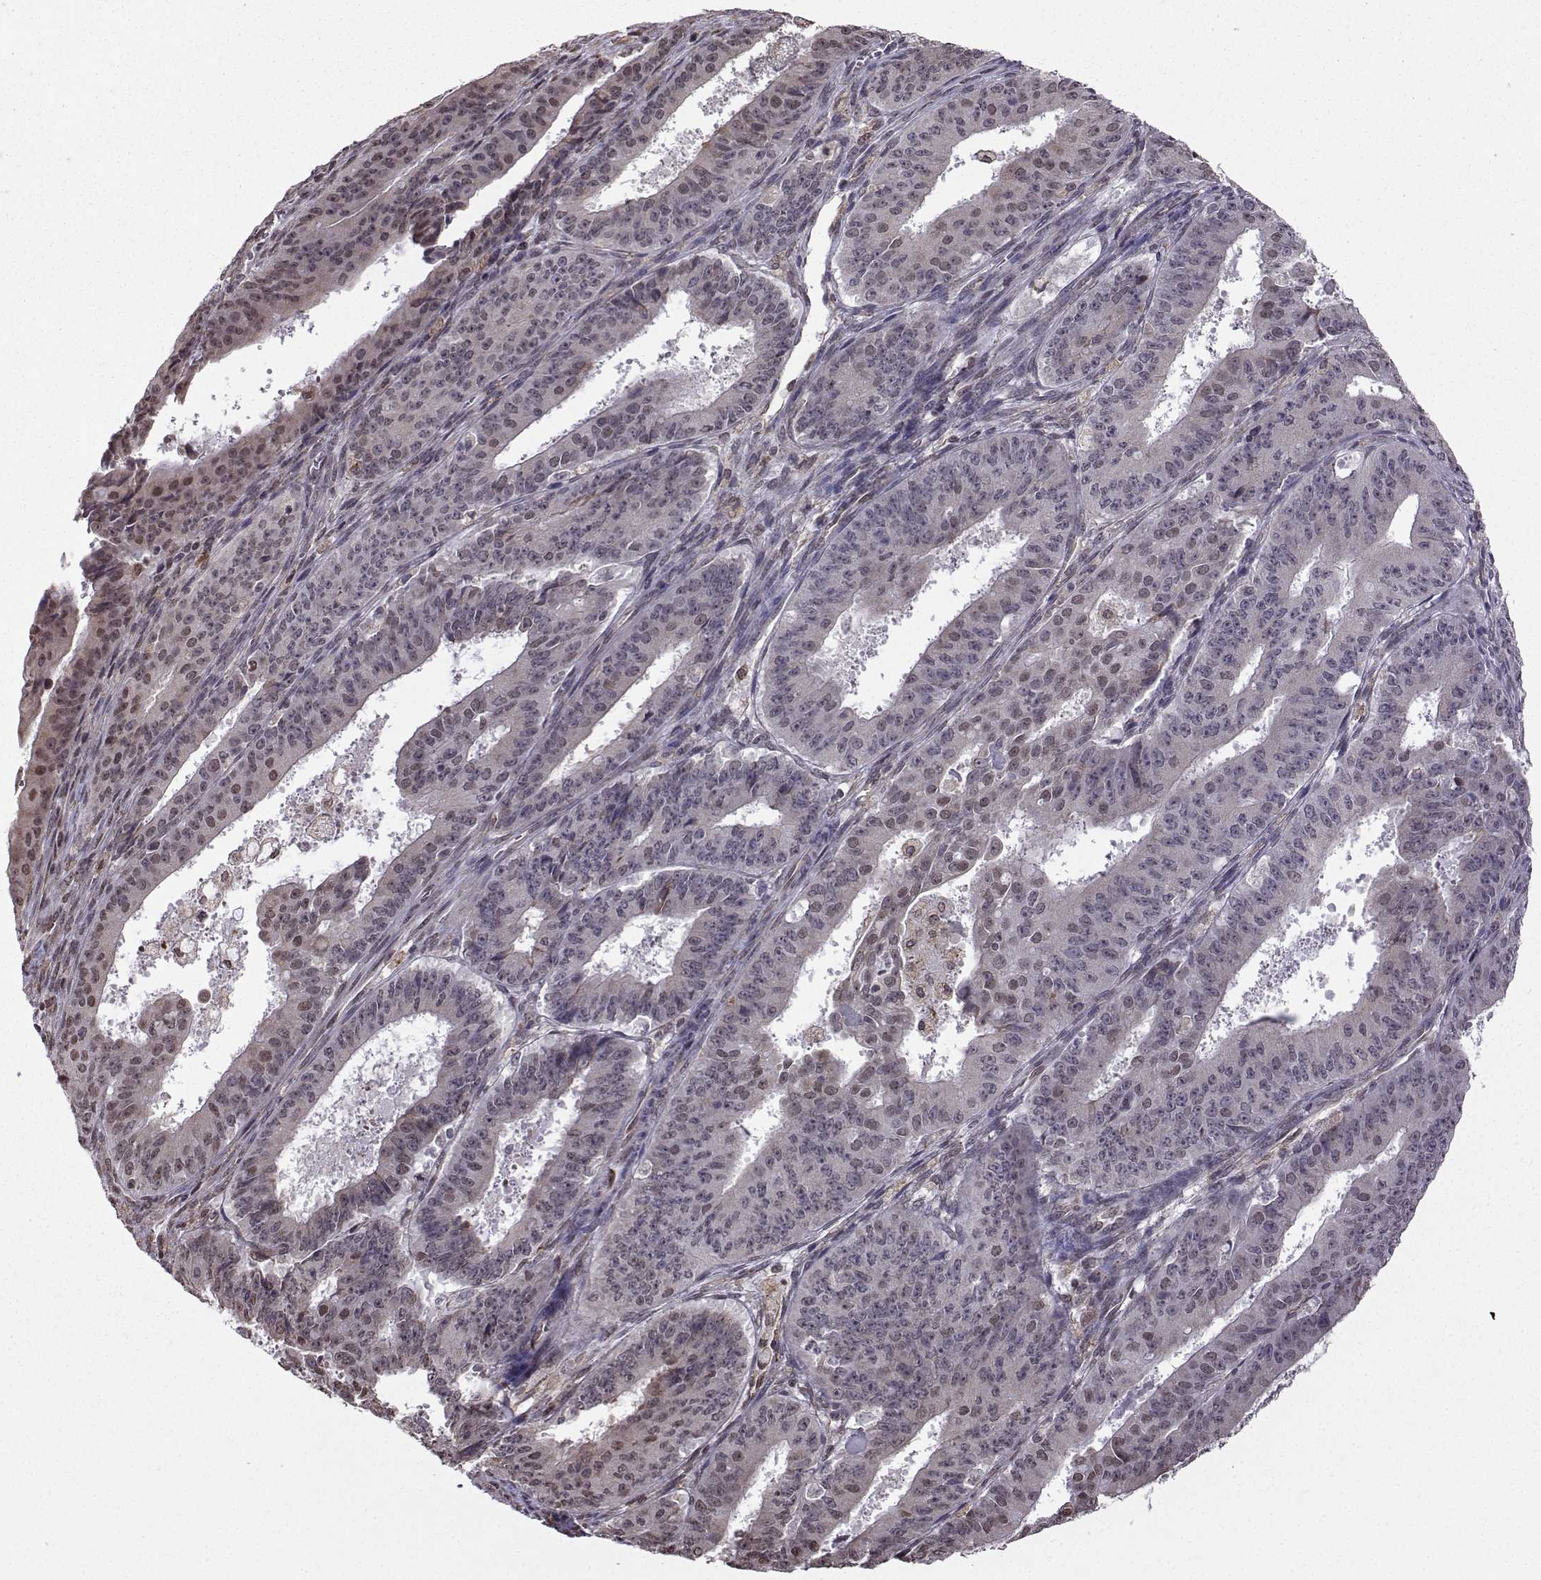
{"staining": {"intensity": "negative", "quantity": "none", "location": "none"}, "tissue": "ovarian cancer", "cell_type": "Tumor cells", "image_type": "cancer", "snomed": [{"axis": "morphology", "description": "Carcinoma, endometroid"}, {"axis": "topography", "description": "Ovary"}], "caption": "Image shows no significant protein expression in tumor cells of ovarian endometroid carcinoma. (DAB (3,3'-diaminobenzidine) IHC, high magnification).", "gene": "EZH1", "patient": {"sex": "female", "age": 42}}